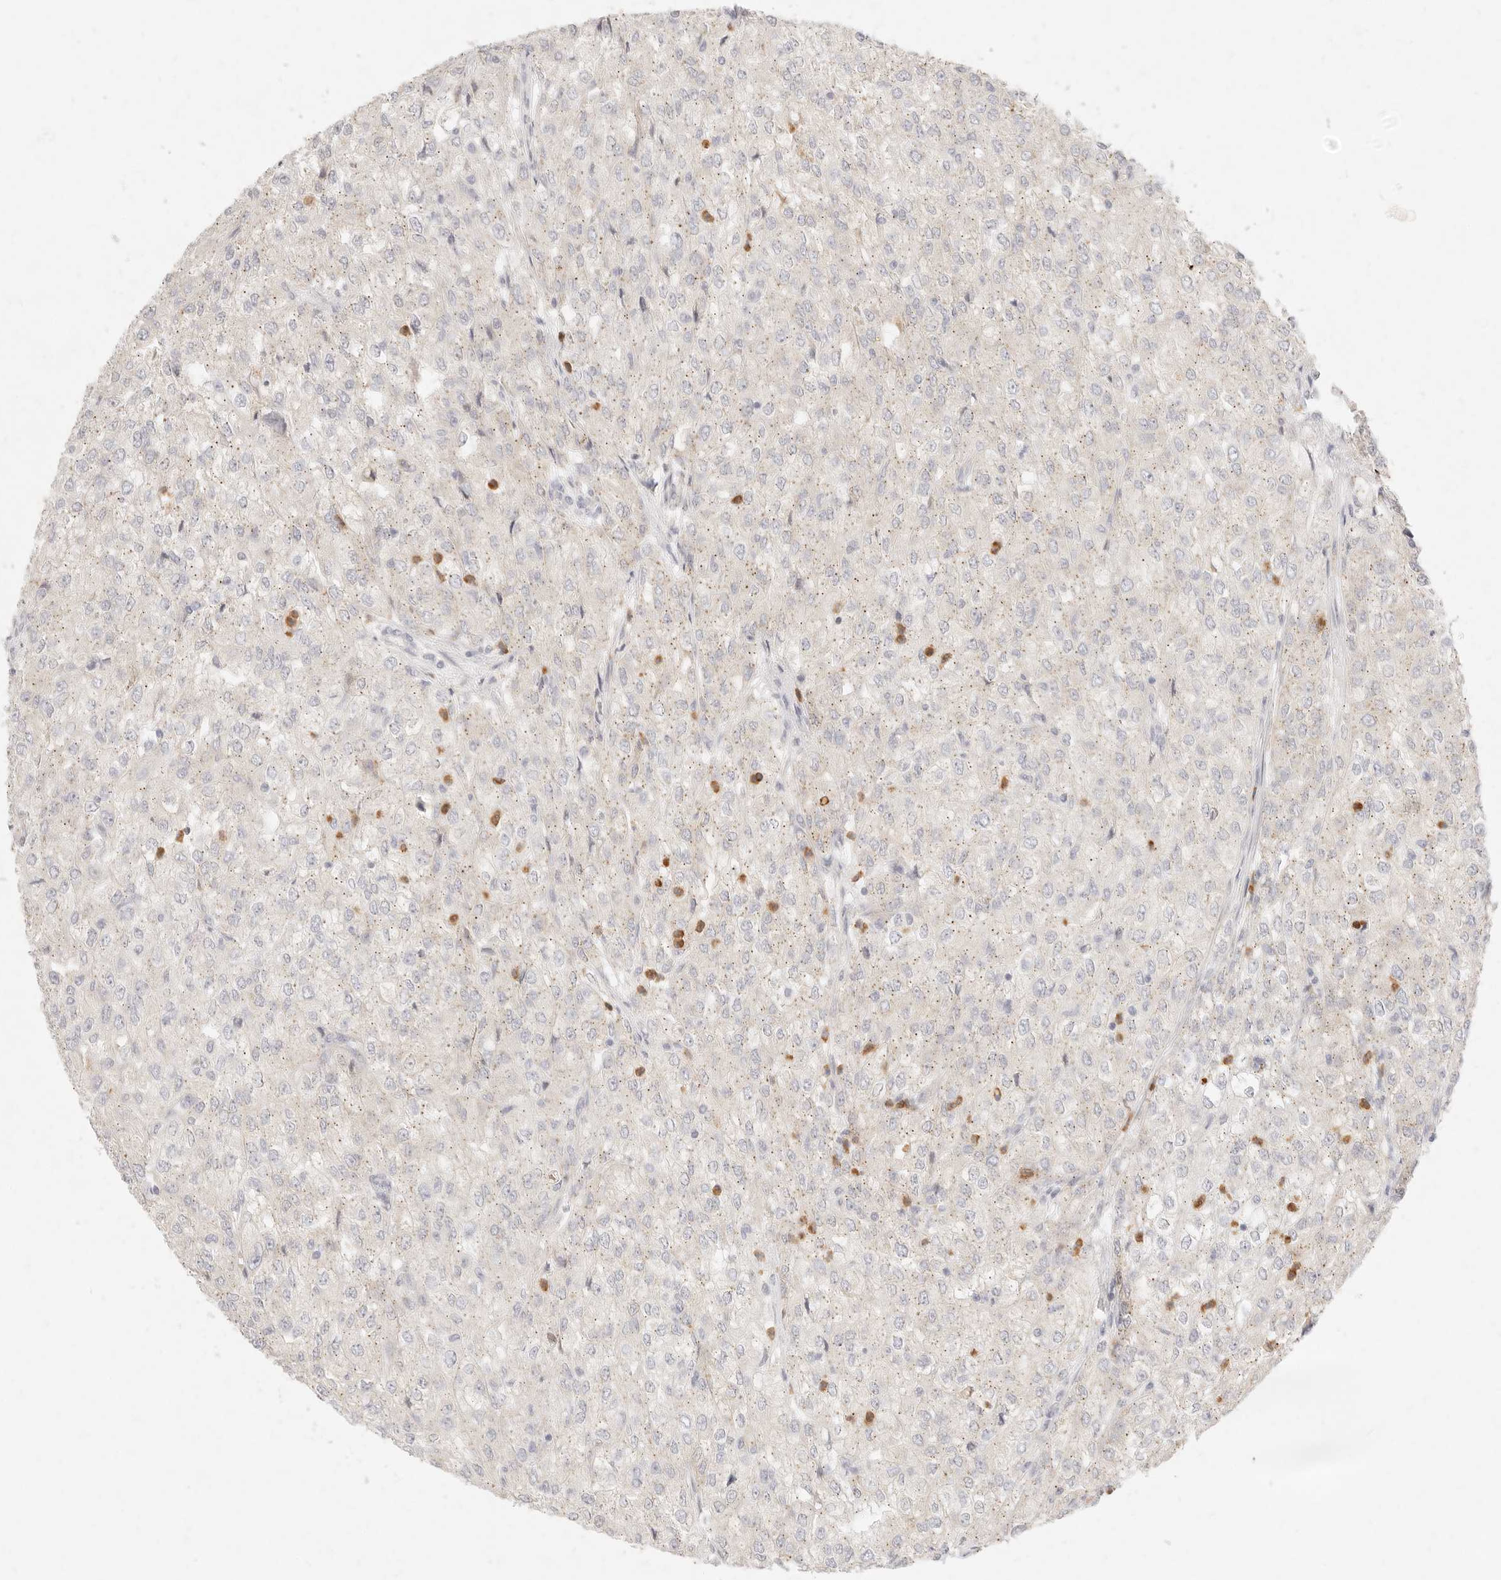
{"staining": {"intensity": "negative", "quantity": "none", "location": "none"}, "tissue": "renal cancer", "cell_type": "Tumor cells", "image_type": "cancer", "snomed": [{"axis": "morphology", "description": "Adenocarcinoma, NOS"}, {"axis": "topography", "description": "Kidney"}], "caption": "IHC image of renal cancer stained for a protein (brown), which reveals no positivity in tumor cells. Nuclei are stained in blue.", "gene": "ASCL3", "patient": {"sex": "female", "age": 54}}